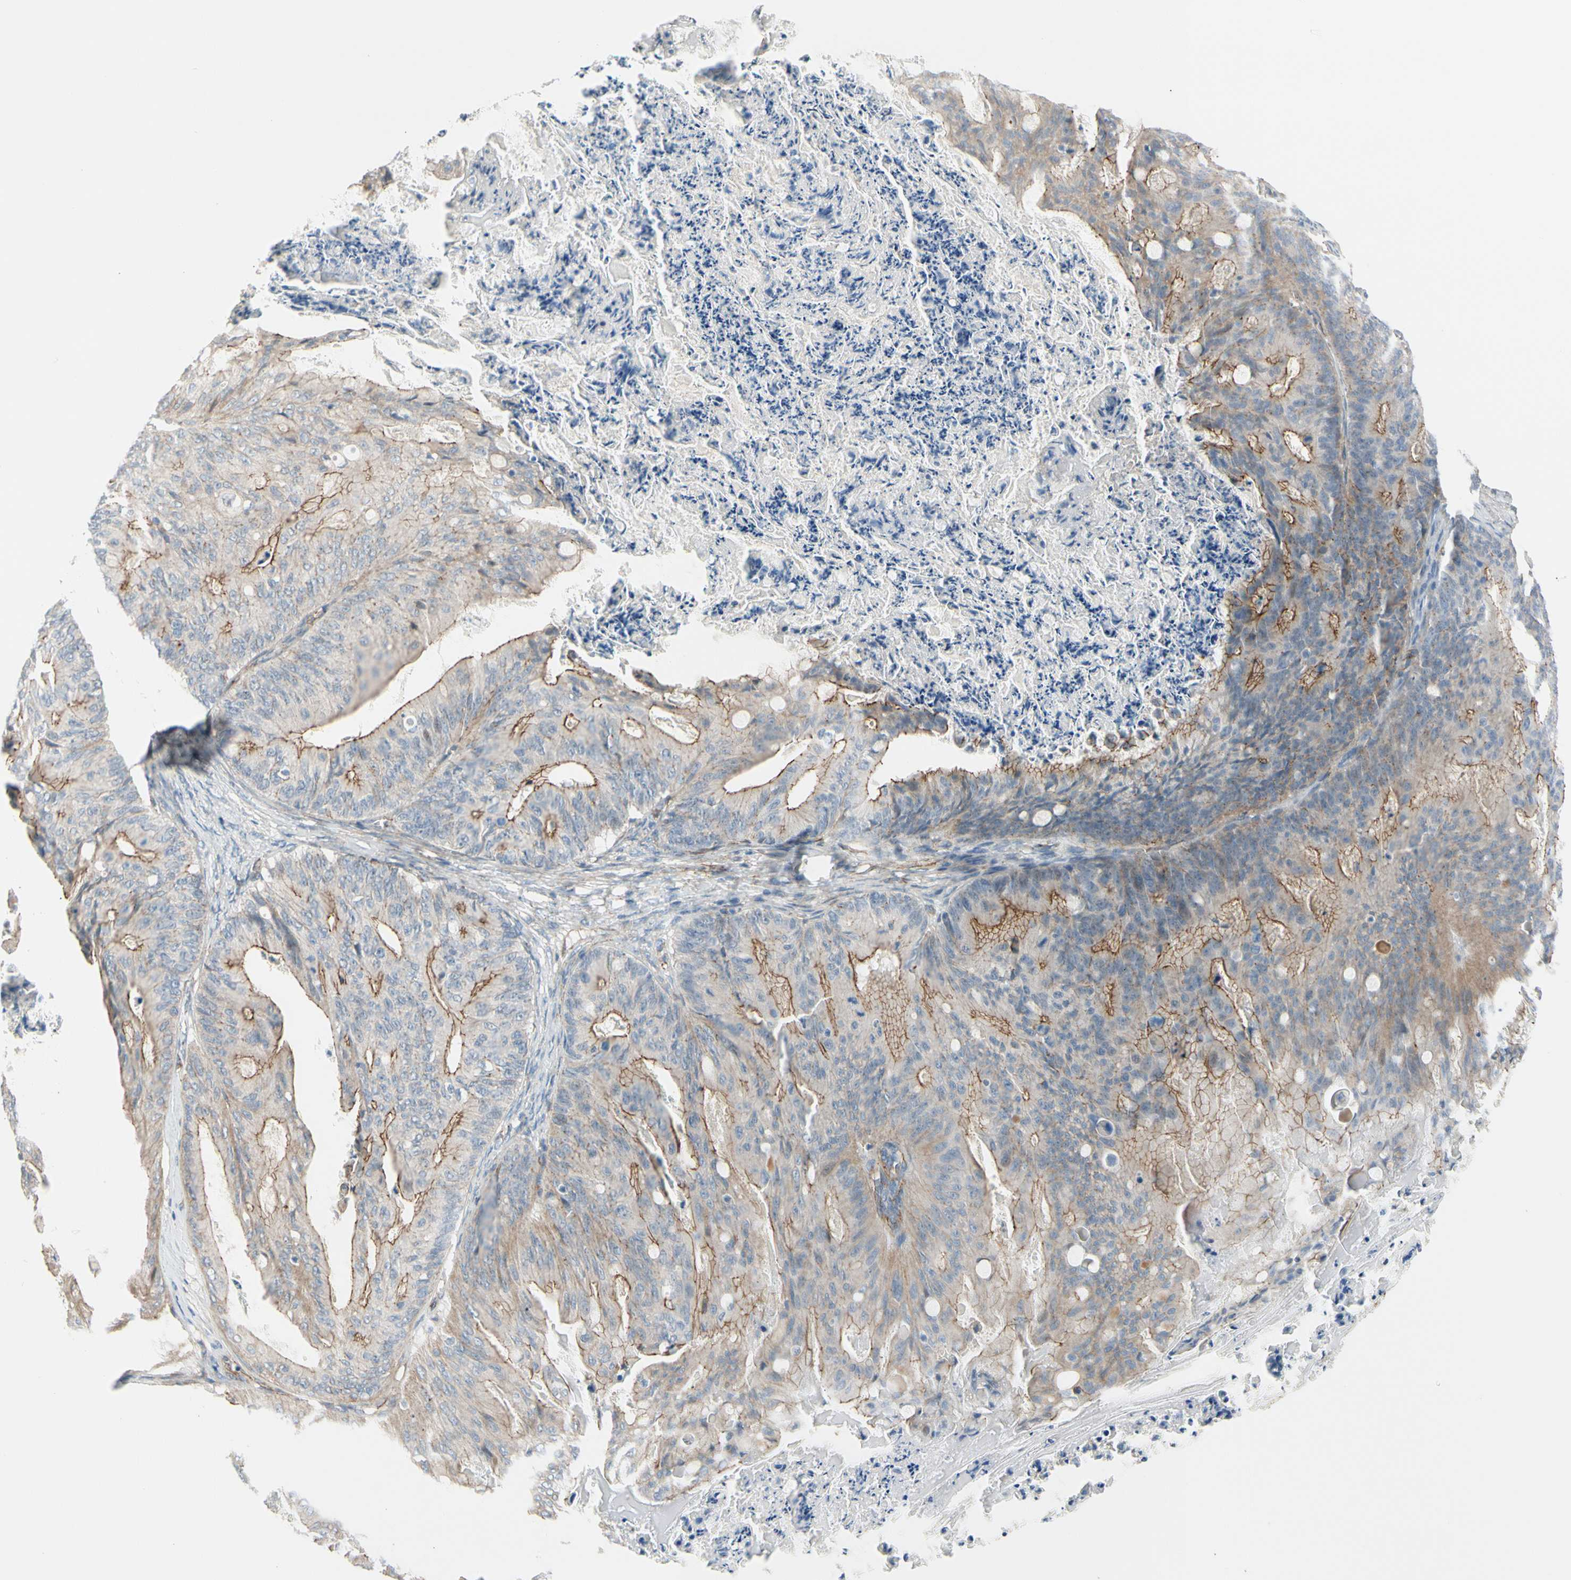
{"staining": {"intensity": "weak", "quantity": "25%-75%", "location": "cytoplasmic/membranous"}, "tissue": "ovarian cancer", "cell_type": "Tumor cells", "image_type": "cancer", "snomed": [{"axis": "morphology", "description": "Cystadenocarcinoma, mucinous, NOS"}, {"axis": "topography", "description": "Ovary"}], "caption": "IHC staining of ovarian cancer (mucinous cystadenocarcinoma), which shows low levels of weak cytoplasmic/membranous positivity in approximately 25%-75% of tumor cells indicating weak cytoplasmic/membranous protein positivity. The staining was performed using DAB (brown) for protein detection and nuclei were counterstained in hematoxylin (blue).", "gene": "TJP1", "patient": {"sex": "female", "age": 36}}